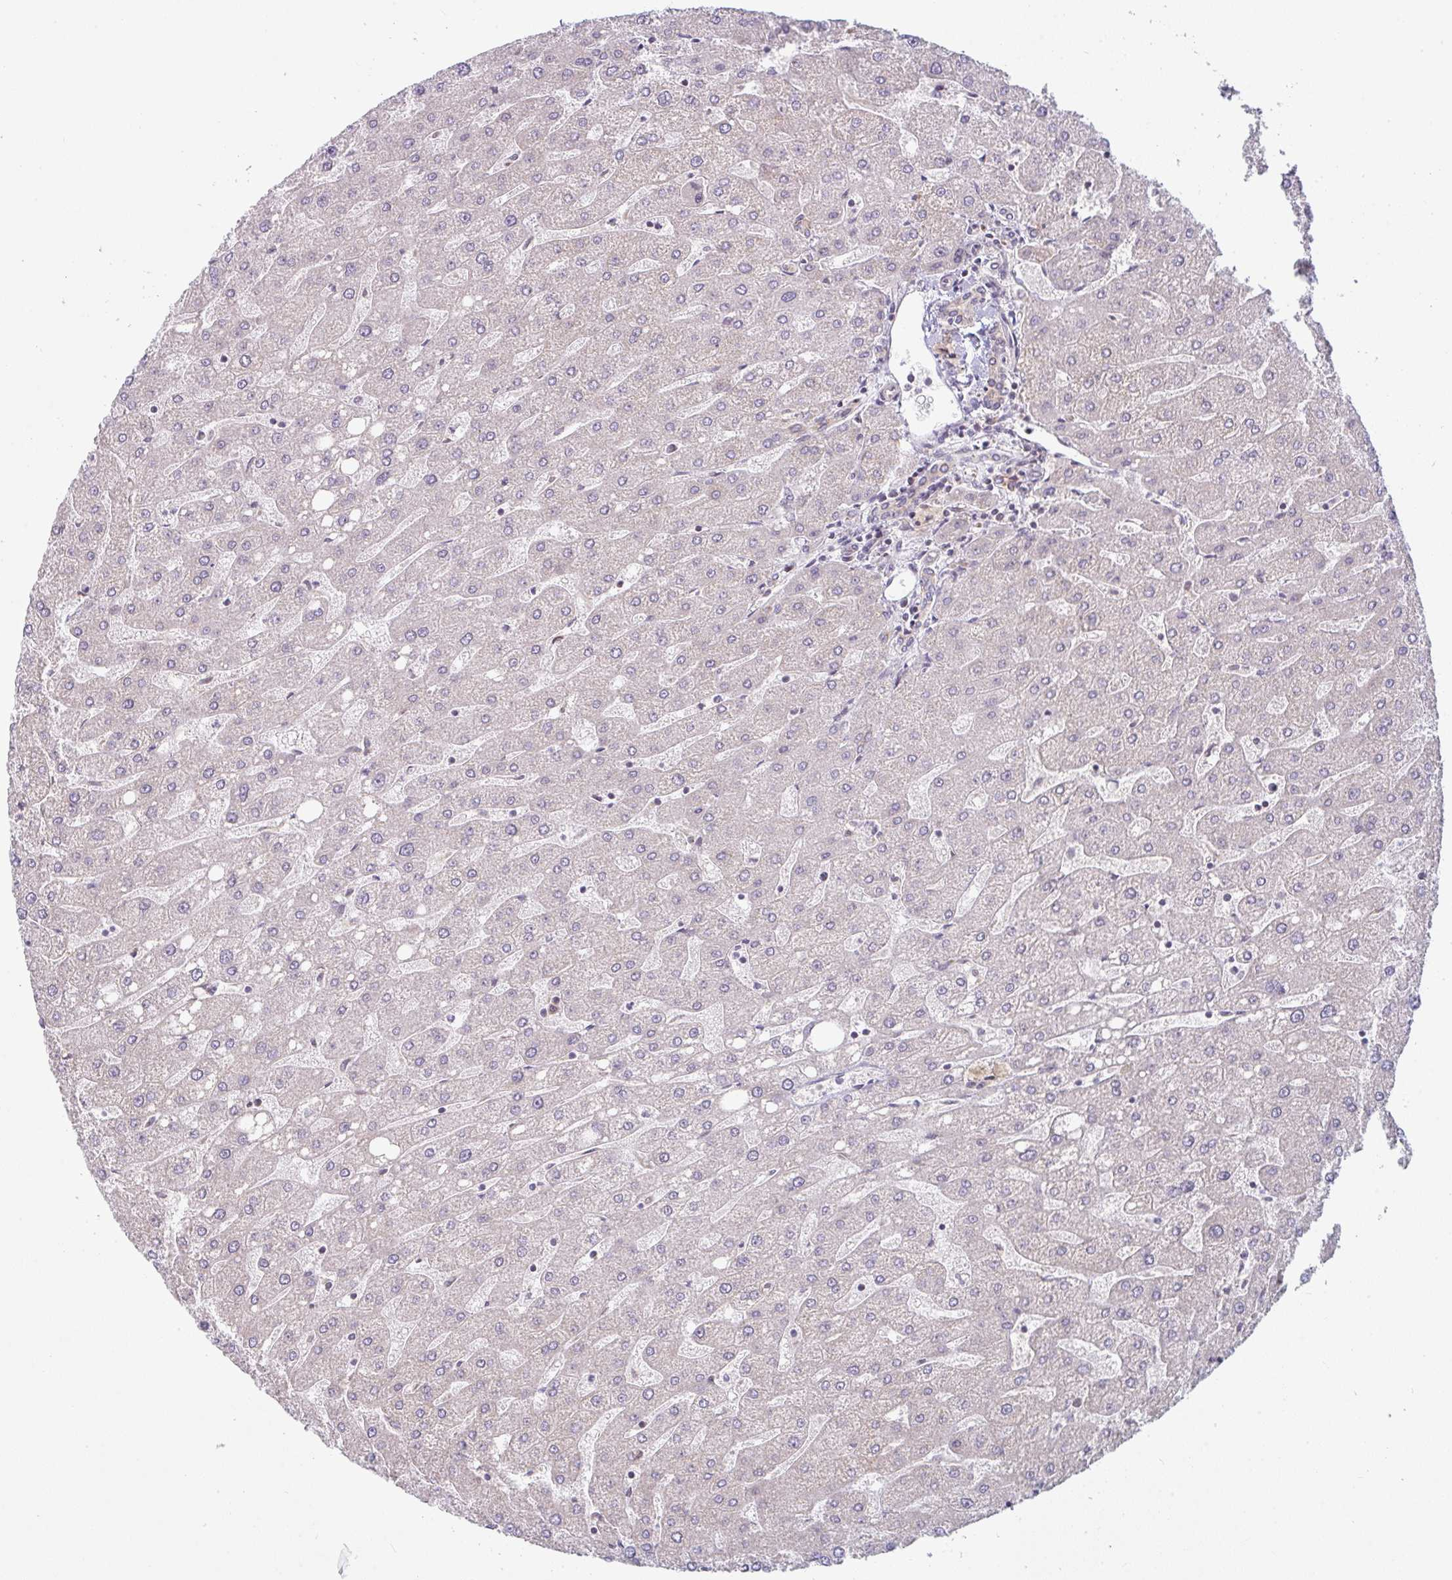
{"staining": {"intensity": "negative", "quantity": "none", "location": "none"}, "tissue": "liver", "cell_type": "Cholangiocytes", "image_type": "normal", "snomed": [{"axis": "morphology", "description": "Normal tissue, NOS"}, {"axis": "topography", "description": "Liver"}], "caption": "Liver stained for a protein using IHC exhibits no staining cholangiocytes.", "gene": "MOB1A", "patient": {"sex": "male", "age": 67}}